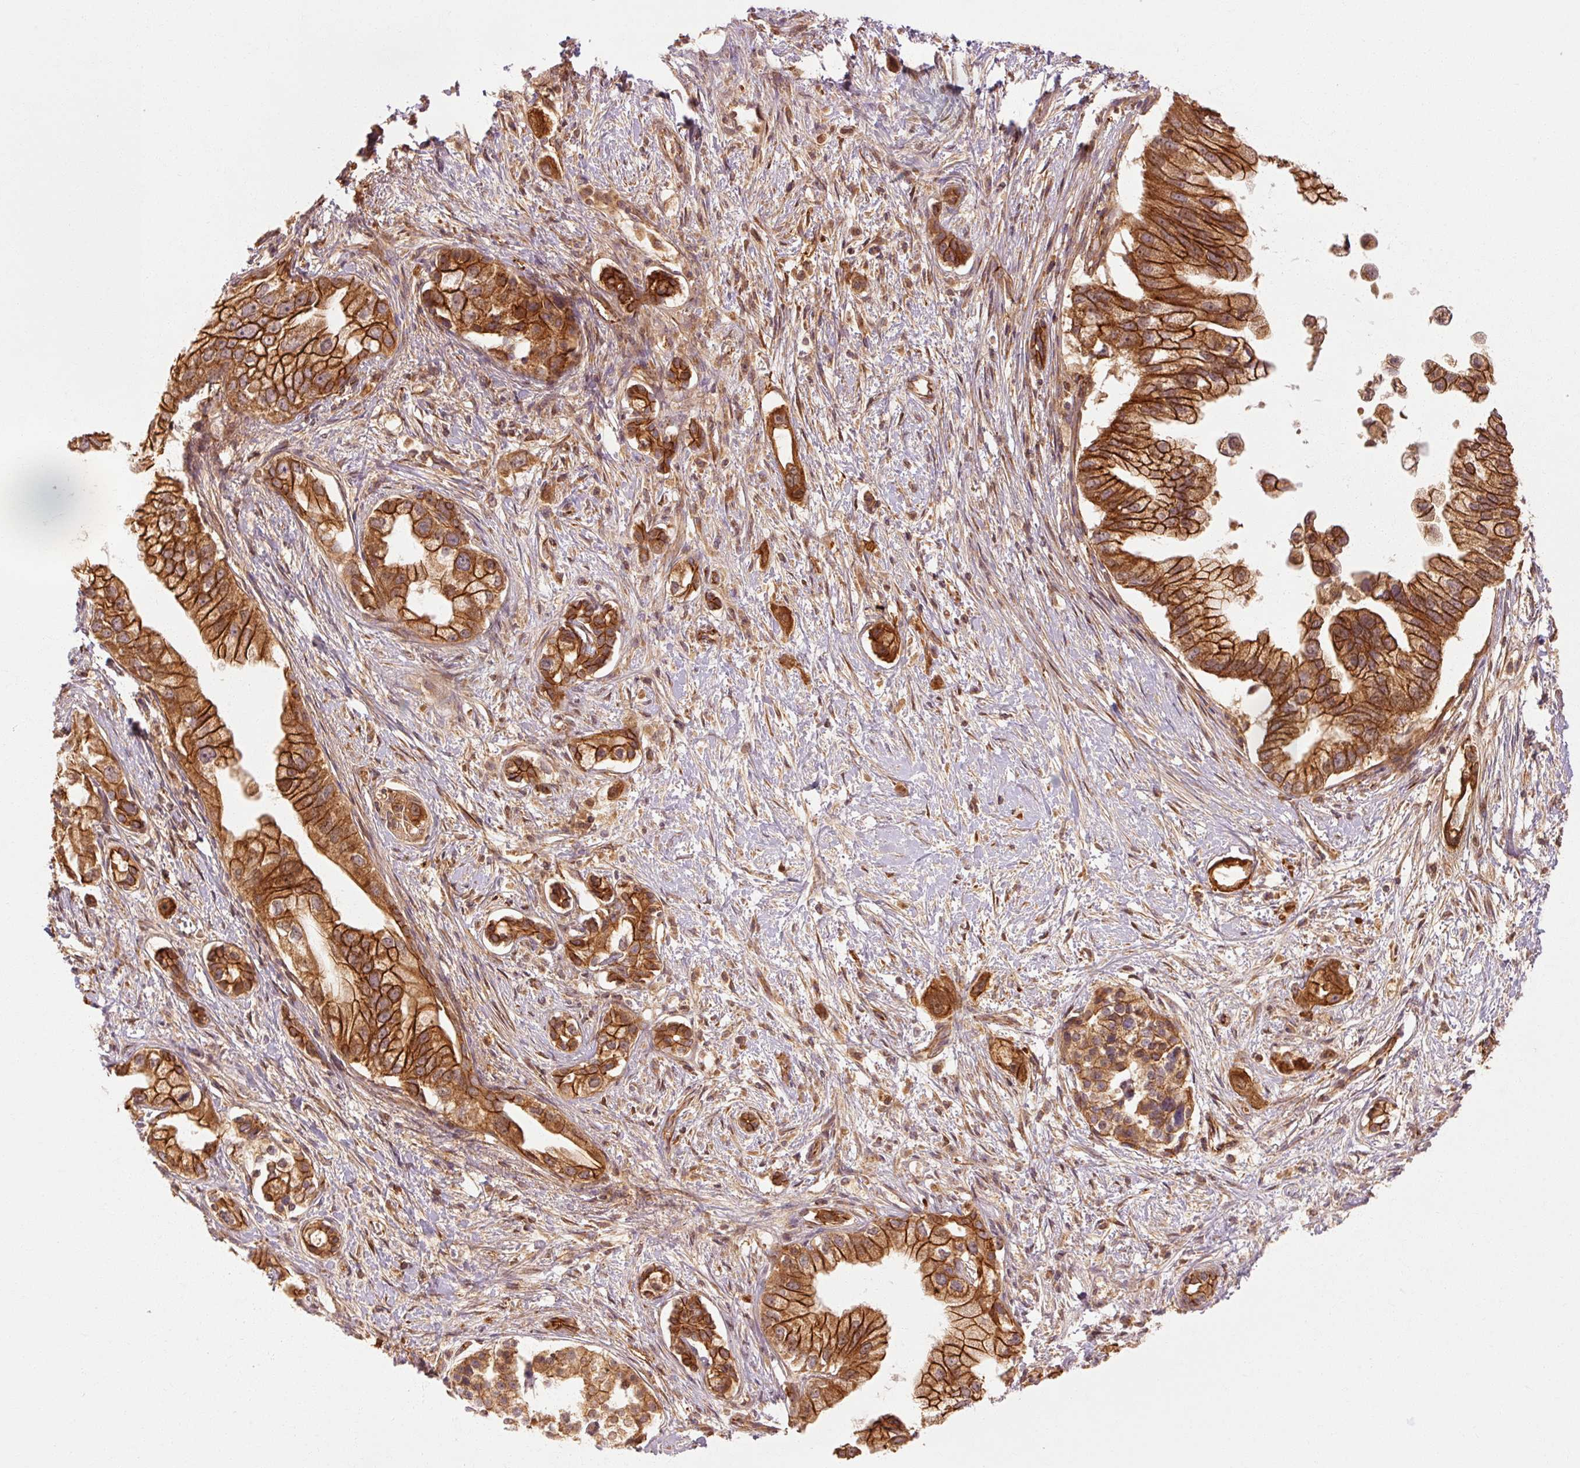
{"staining": {"intensity": "strong", "quantity": ">75%", "location": "cytoplasmic/membranous"}, "tissue": "pancreatic cancer", "cell_type": "Tumor cells", "image_type": "cancer", "snomed": [{"axis": "morphology", "description": "Adenocarcinoma, NOS"}, {"axis": "topography", "description": "Pancreas"}], "caption": "Protein expression analysis of human adenocarcinoma (pancreatic) reveals strong cytoplasmic/membranous staining in approximately >75% of tumor cells. (DAB IHC with brightfield microscopy, high magnification).", "gene": "CTNNA1", "patient": {"sex": "male", "age": 70}}